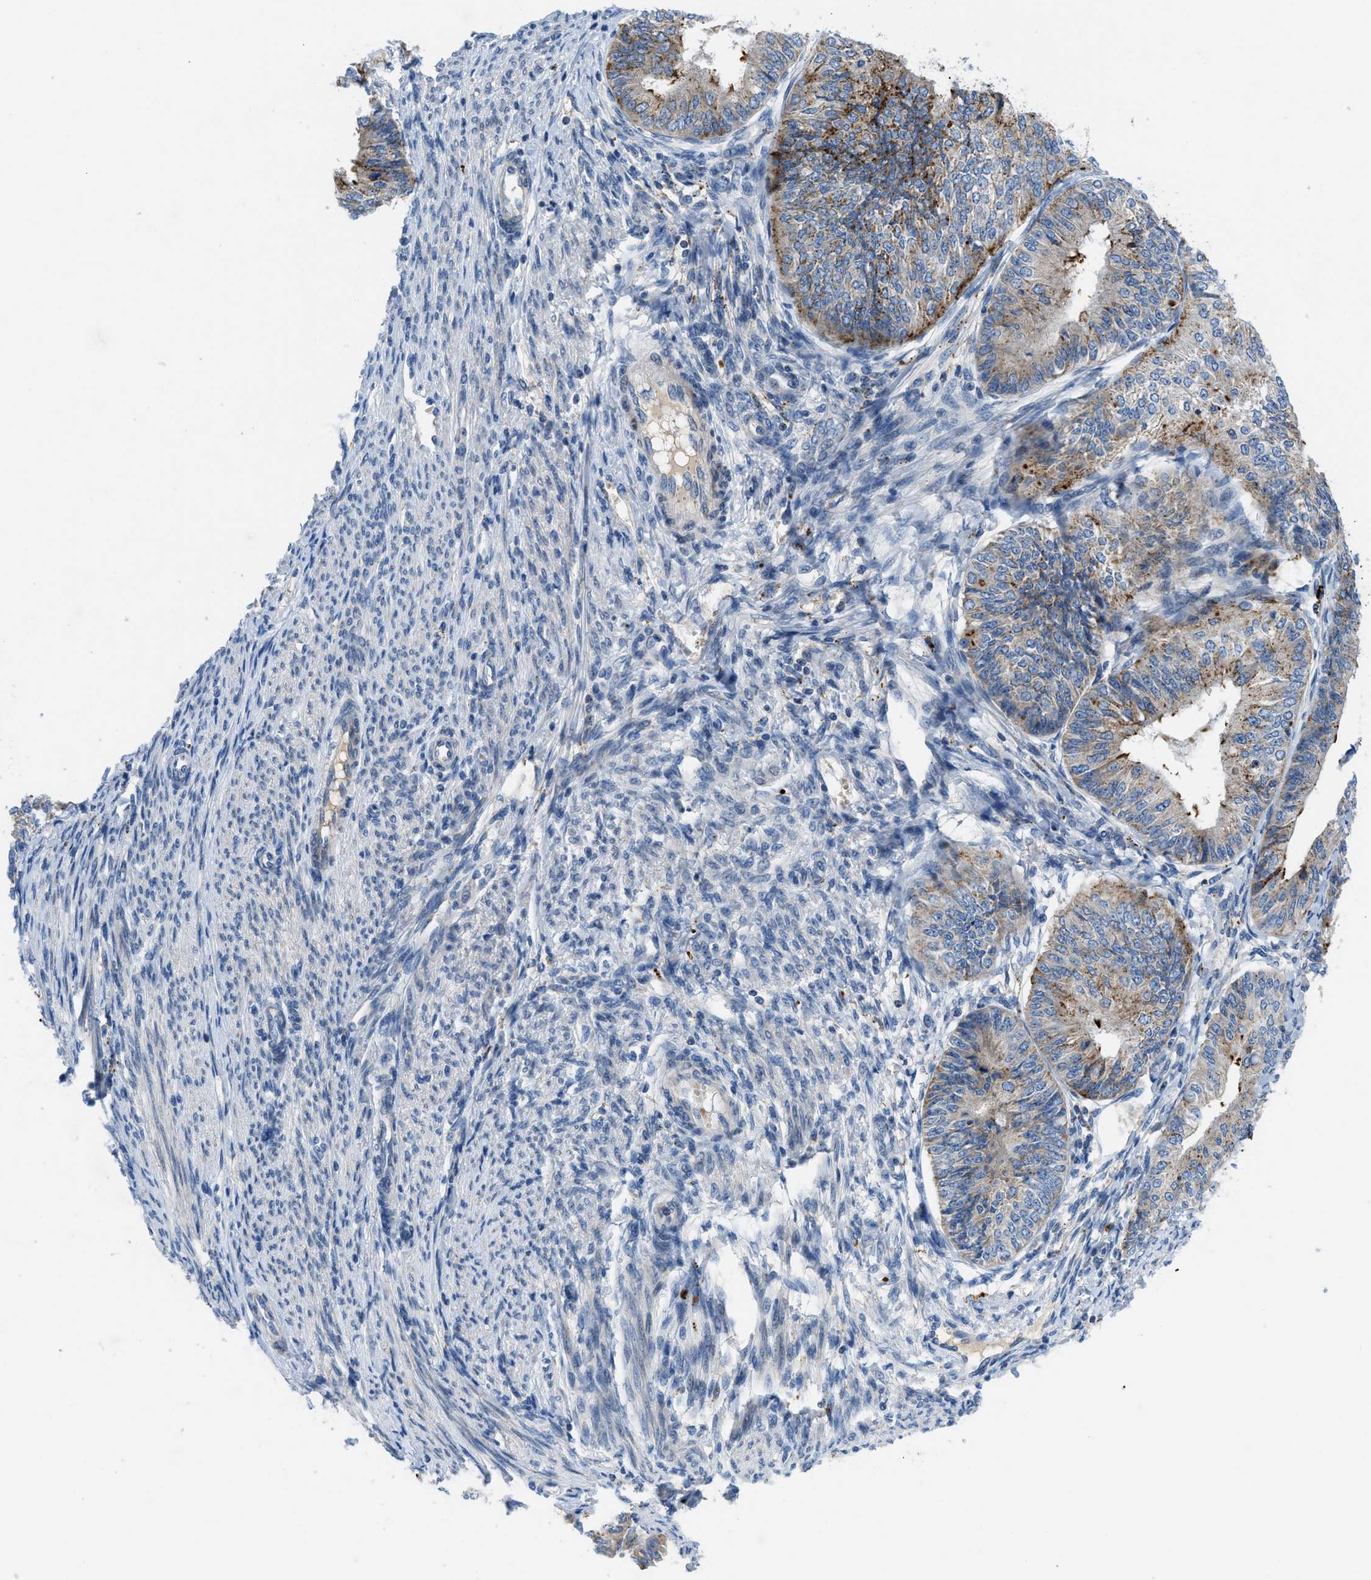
{"staining": {"intensity": "moderate", "quantity": ">75%", "location": "cytoplasmic/membranous"}, "tissue": "endometrial cancer", "cell_type": "Tumor cells", "image_type": "cancer", "snomed": [{"axis": "morphology", "description": "Adenocarcinoma, NOS"}, {"axis": "topography", "description": "Endometrium"}], "caption": "Adenocarcinoma (endometrial) stained for a protein shows moderate cytoplasmic/membranous positivity in tumor cells. Immunohistochemistry (ihc) stains the protein of interest in brown and the nuclei are stained blue.", "gene": "TMEM248", "patient": {"sex": "female", "age": 58}}